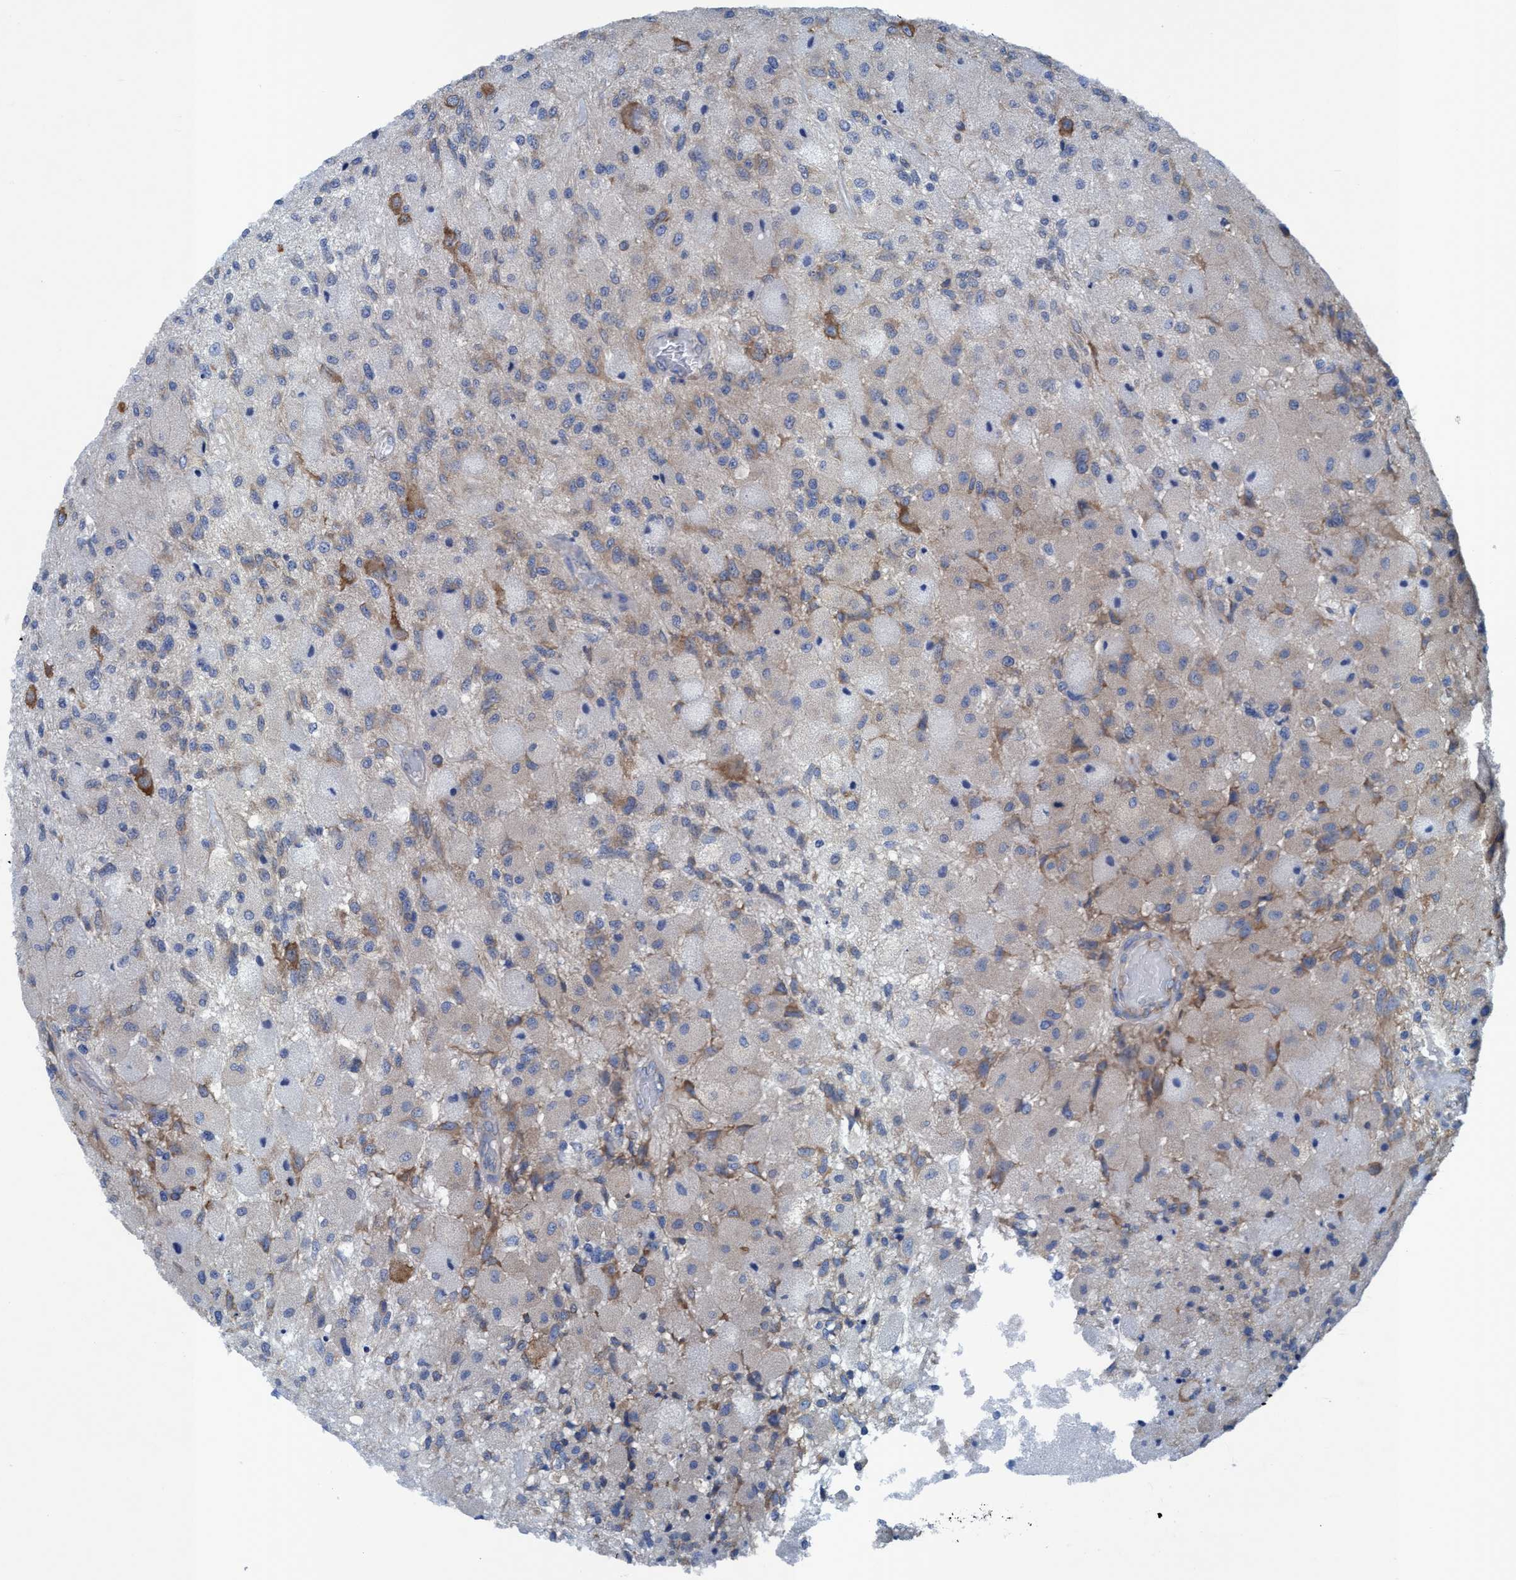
{"staining": {"intensity": "negative", "quantity": "none", "location": "none"}, "tissue": "glioma", "cell_type": "Tumor cells", "image_type": "cancer", "snomed": [{"axis": "morphology", "description": "Normal tissue, NOS"}, {"axis": "morphology", "description": "Glioma, malignant, High grade"}, {"axis": "topography", "description": "Cerebral cortex"}], "caption": "This is an IHC photomicrograph of human glioma. There is no staining in tumor cells.", "gene": "NMT1", "patient": {"sex": "male", "age": 77}}